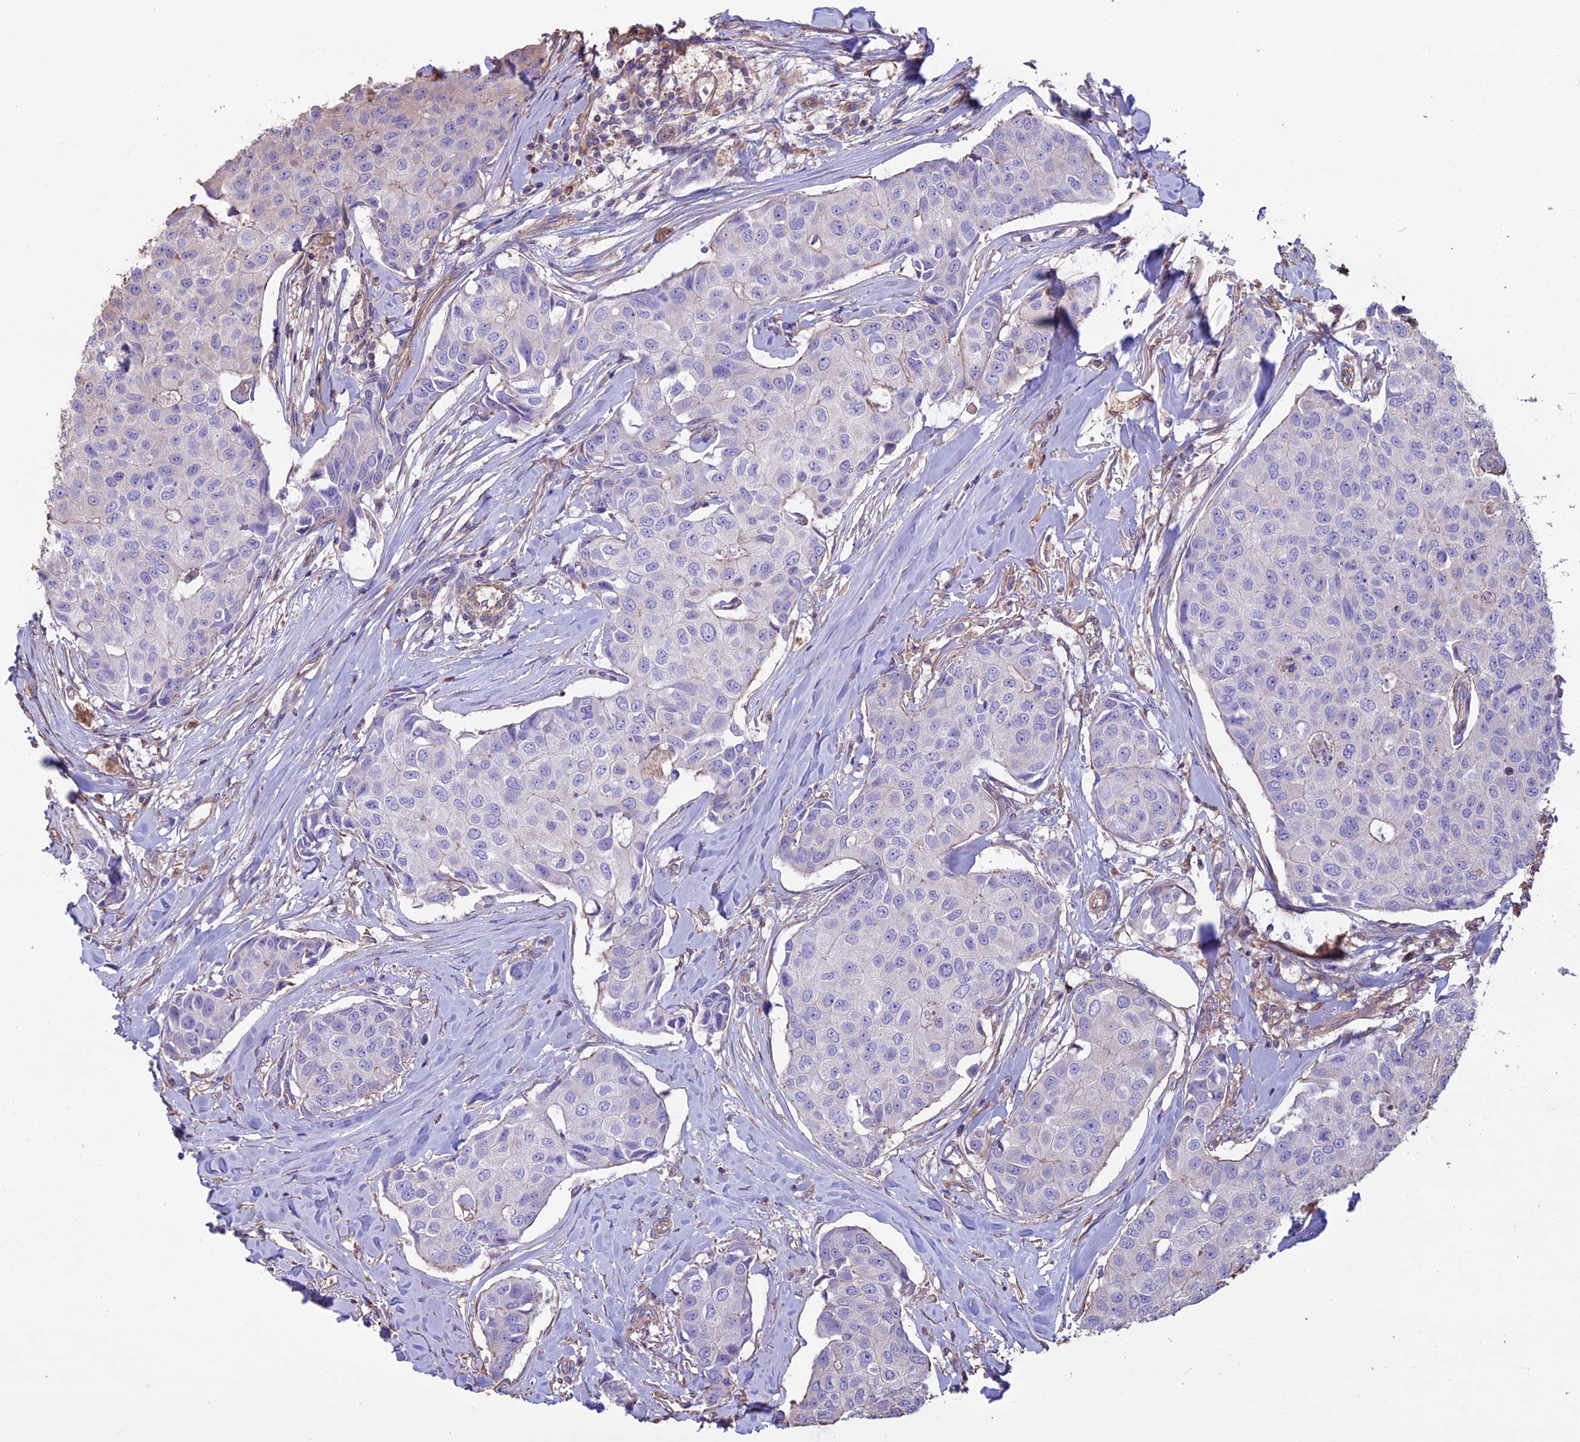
{"staining": {"intensity": "negative", "quantity": "none", "location": "none"}, "tissue": "breast cancer", "cell_type": "Tumor cells", "image_type": "cancer", "snomed": [{"axis": "morphology", "description": "Duct carcinoma"}, {"axis": "topography", "description": "Breast"}], "caption": "DAB (3,3'-diaminobenzidine) immunohistochemical staining of breast cancer (intraductal carcinoma) exhibits no significant staining in tumor cells.", "gene": "CCDC148", "patient": {"sex": "female", "age": 80}}